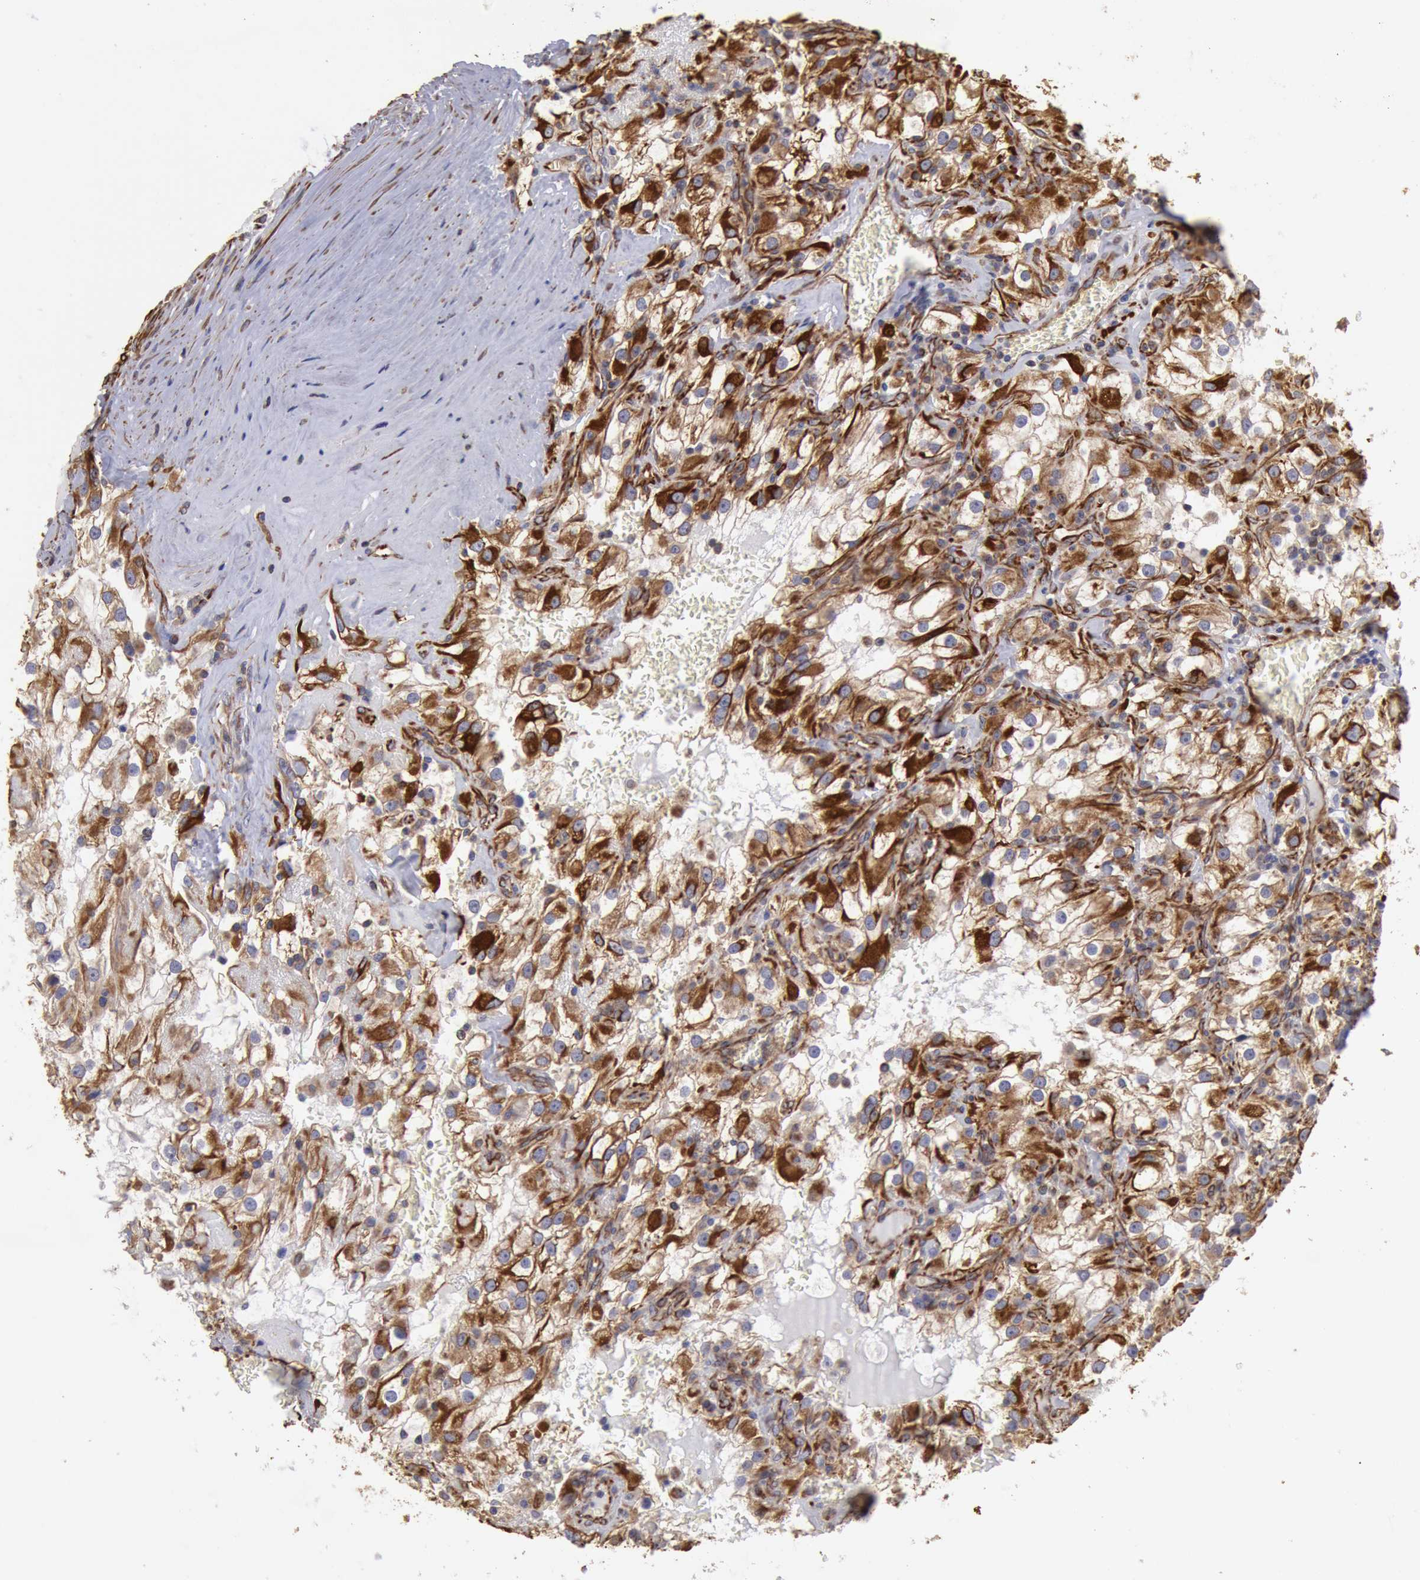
{"staining": {"intensity": "moderate", "quantity": ">75%", "location": "cytoplasmic/membranous"}, "tissue": "renal cancer", "cell_type": "Tumor cells", "image_type": "cancer", "snomed": [{"axis": "morphology", "description": "Adenocarcinoma, NOS"}, {"axis": "topography", "description": "Kidney"}], "caption": "Renal adenocarcinoma was stained to show a protein in brown. There is medium levels of moderate cytoplasmic/membranous staining in about >75% of tumor cells. Using DAB (3,3'-diaminobenzidine) (brown) and hematoxylin (blue) stains, captured at high magnification using brightfield microscopy.", "gene": "RNF139", "patient": {"sex": "female", "age": 52}}